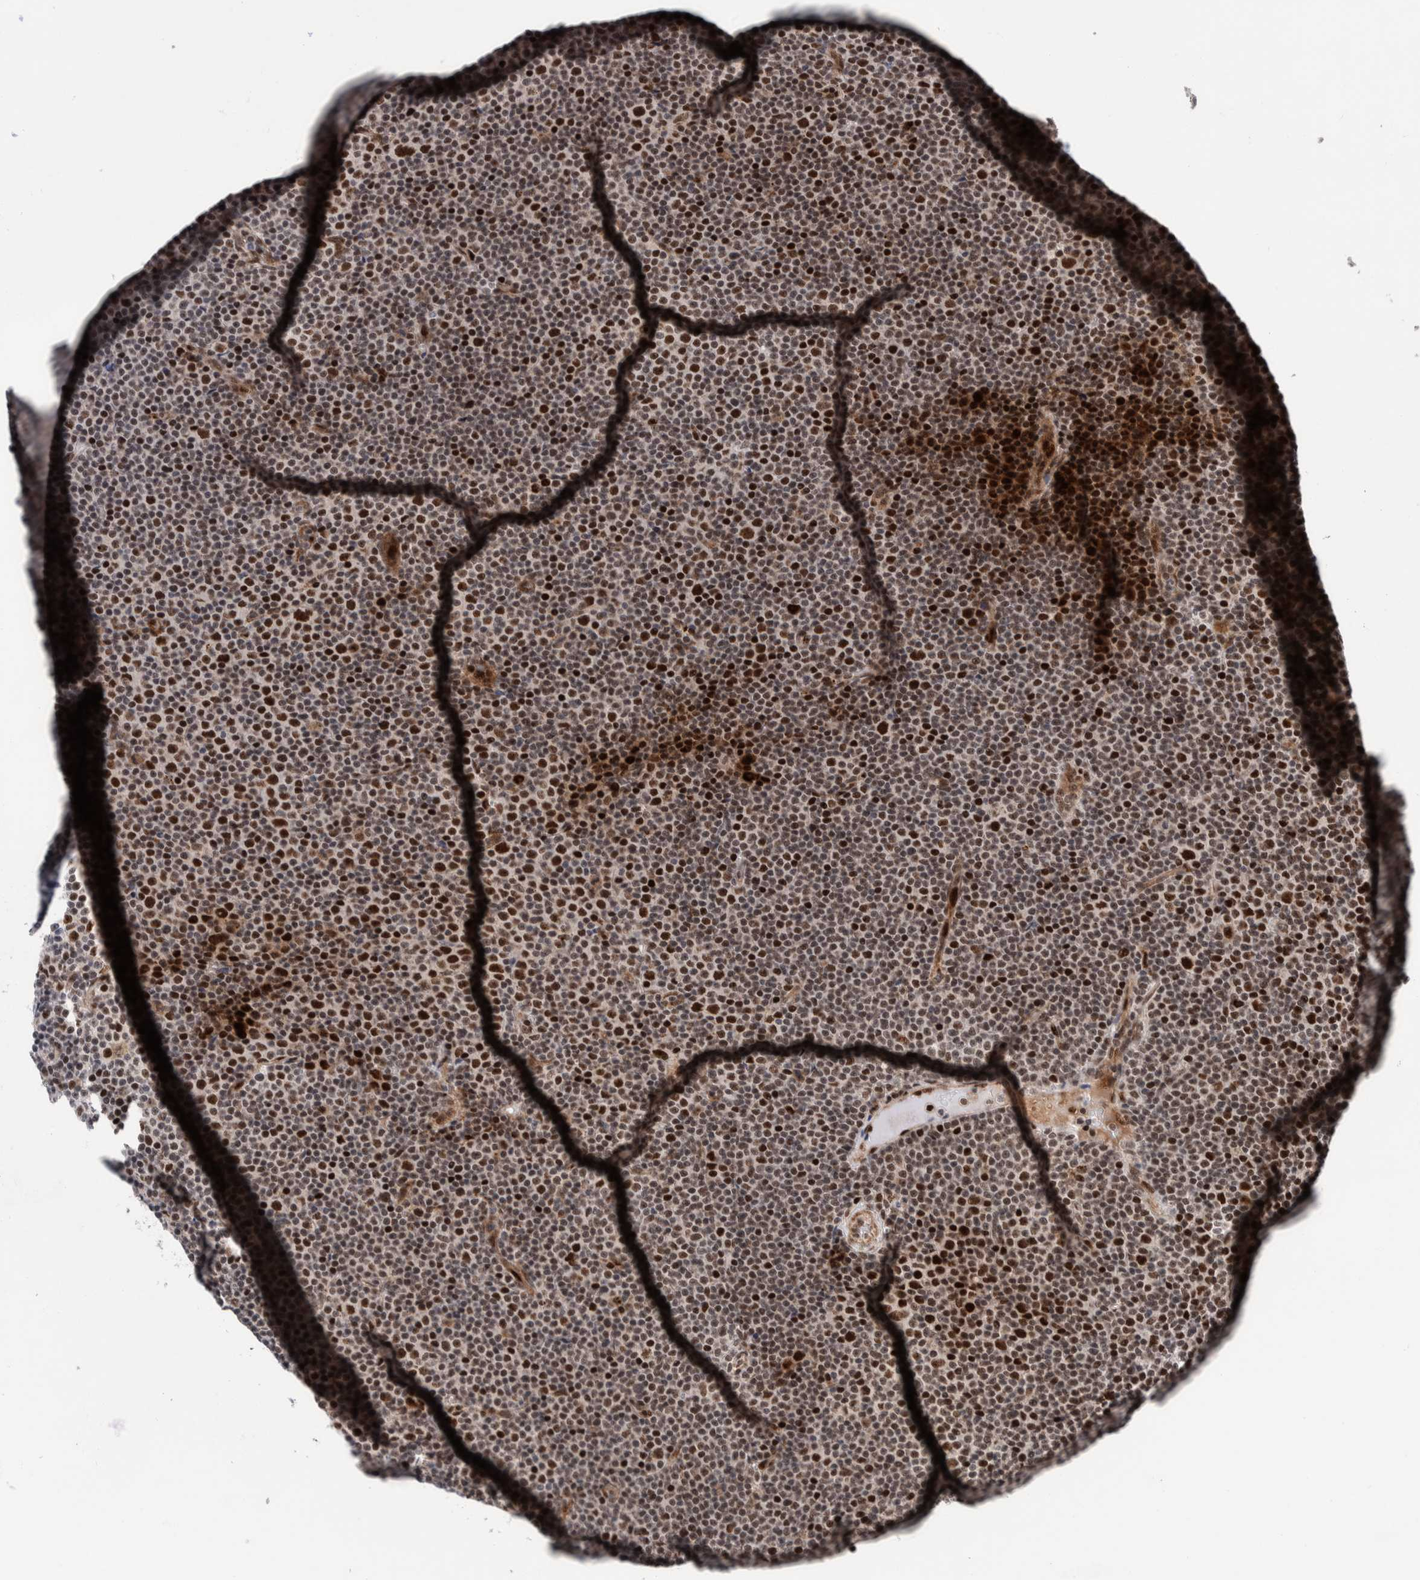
{"staining": {"intensity": "strong", "quantity": ">75%", "location": "nuclear"}, "tissue": "lymphoma", "cell_type": "Tumor cells", "image_type": "cancer", "snomed": [{"axis": "morphology", "description": "Malignant lymphoma, non-Hodgkin's type, Low grade"}, {"axis": "topography", "description": "Lymph node"}], "caption": "An image of low-grade malignant lymphoma, non-Hodgkin's type stained for a protein exhibits strong nuclear brown staining in tumor cells.", "gene": "CHD4", "patient": {"sex": "female", "age": 67}}